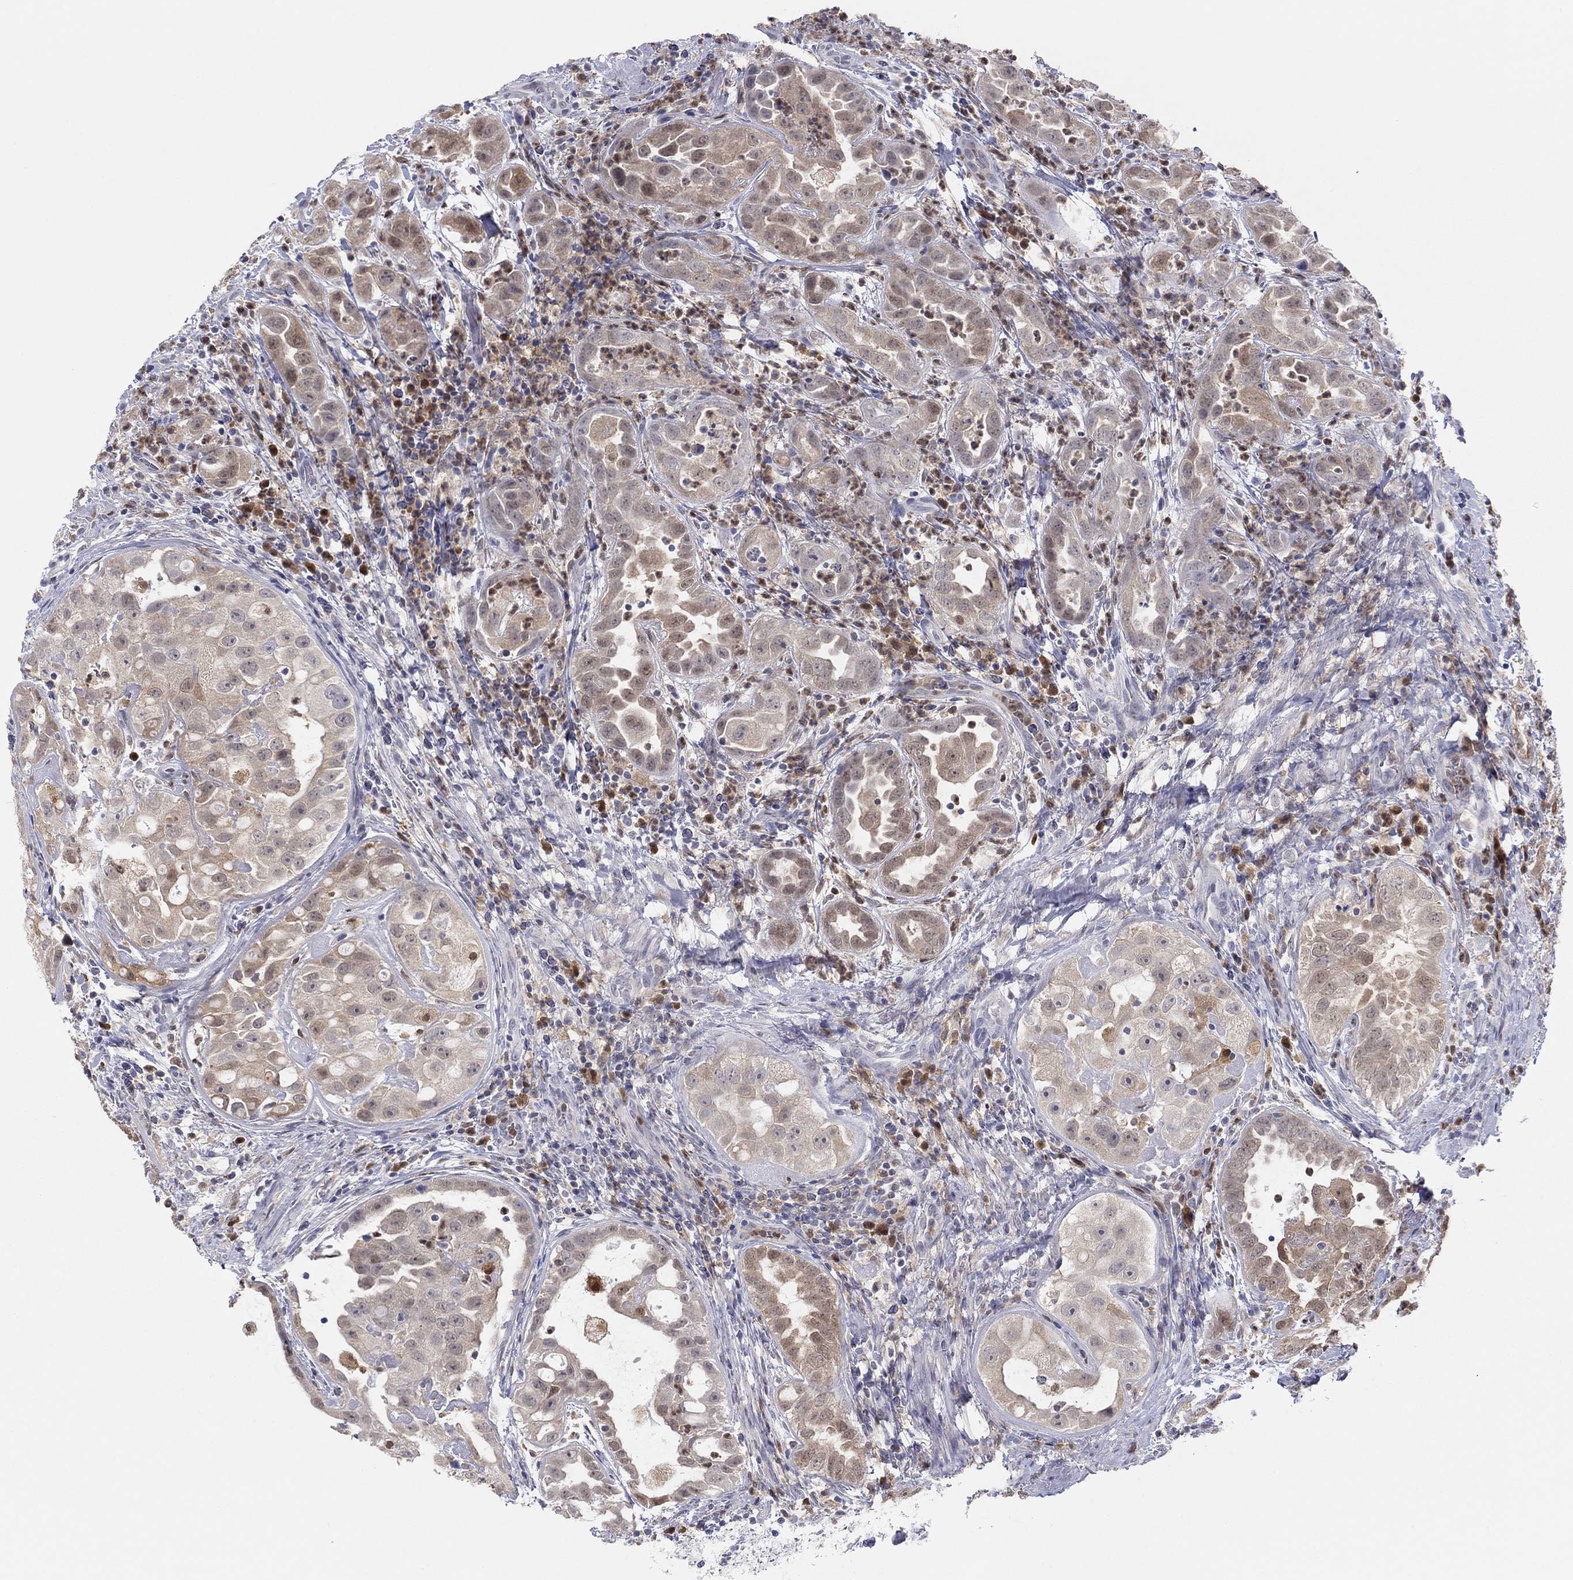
{"staining": {"intensity": "weak", "quantity": "25%-75%", "location": "cytoplasmic/membranous"}, "tissue": "urothelial cancer", "cell_type": "Tumor cells", "image_type": "cancer", "snomed": [{"axis": "morphology", "description": "Urothelial carcinoma, High grade"}, {"axis": "topography", "description": "Urinary bladder"}], "caption": "Immunohistochemistry (DAB) staining of human urothelial cancer exhibits weak cytoplasmic/membranous protein positivity in about 25%-75% of tumor cells.", "gene": "PDXK", "patient": {"sex": "female", "age": 41}}